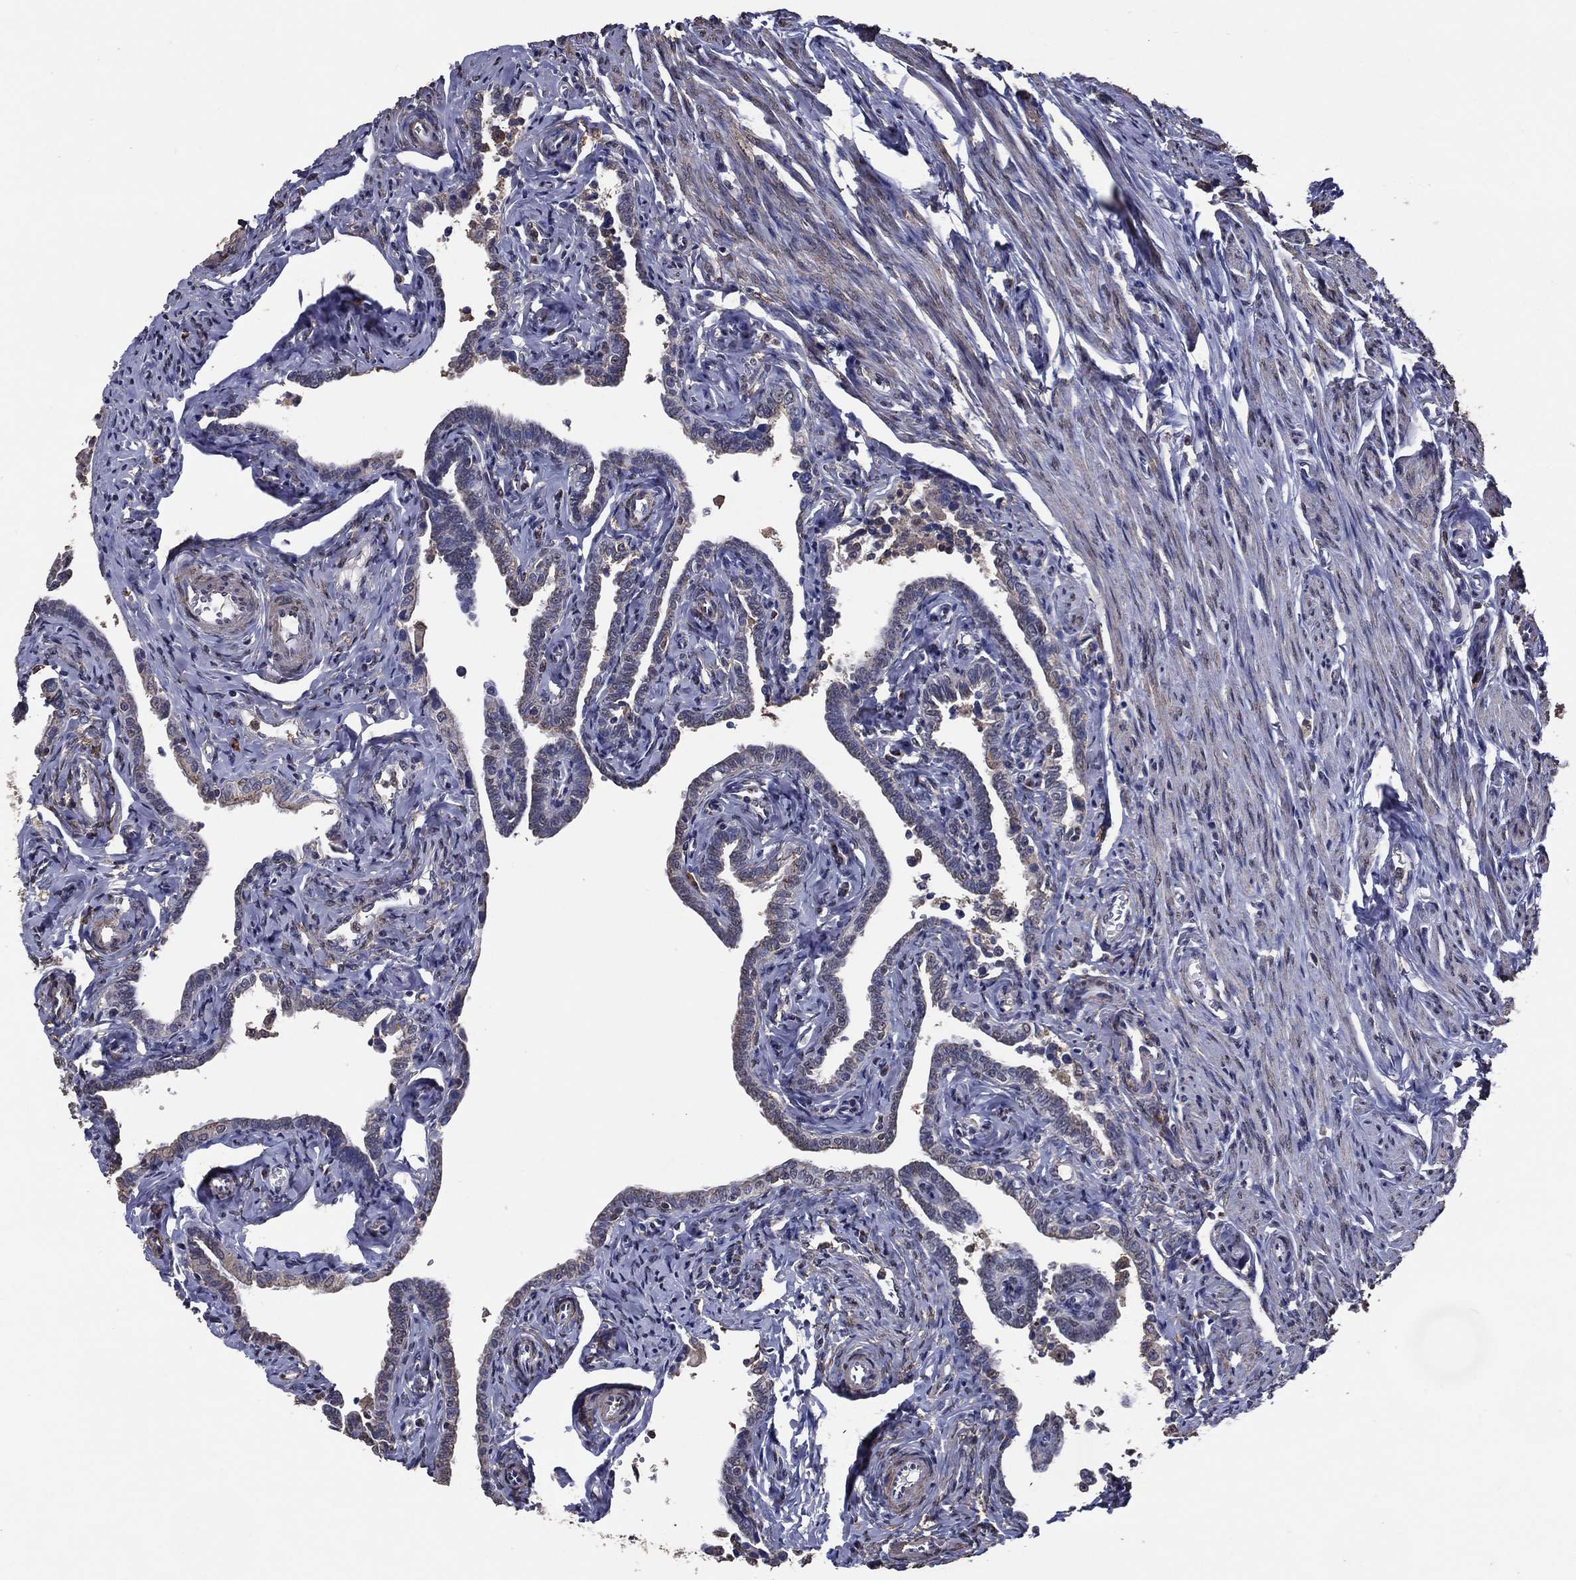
{"staining": {"intensity": "moderate", "quantity": "25%-75%", "location": "cytoplasmic/membranous"}, "tissue": "fallopian tube", "cell_type": "Glandular cells", "image_type": "normal", "snomed": [{"axis": "morphology", "description": "Normal tissue, NOS"}, {"axis": "topography", "description": "Fallopian tube"}, {"axis": "topography", "description": "Ovary"}], "caption": "Glandular cells display medium levels of moderate cytoplasmic/membranous expression in about 25%-75% of cells in benign fallopian tube.", "gene": "GPR183", "patient": {"sex": "female", "age": 54}}